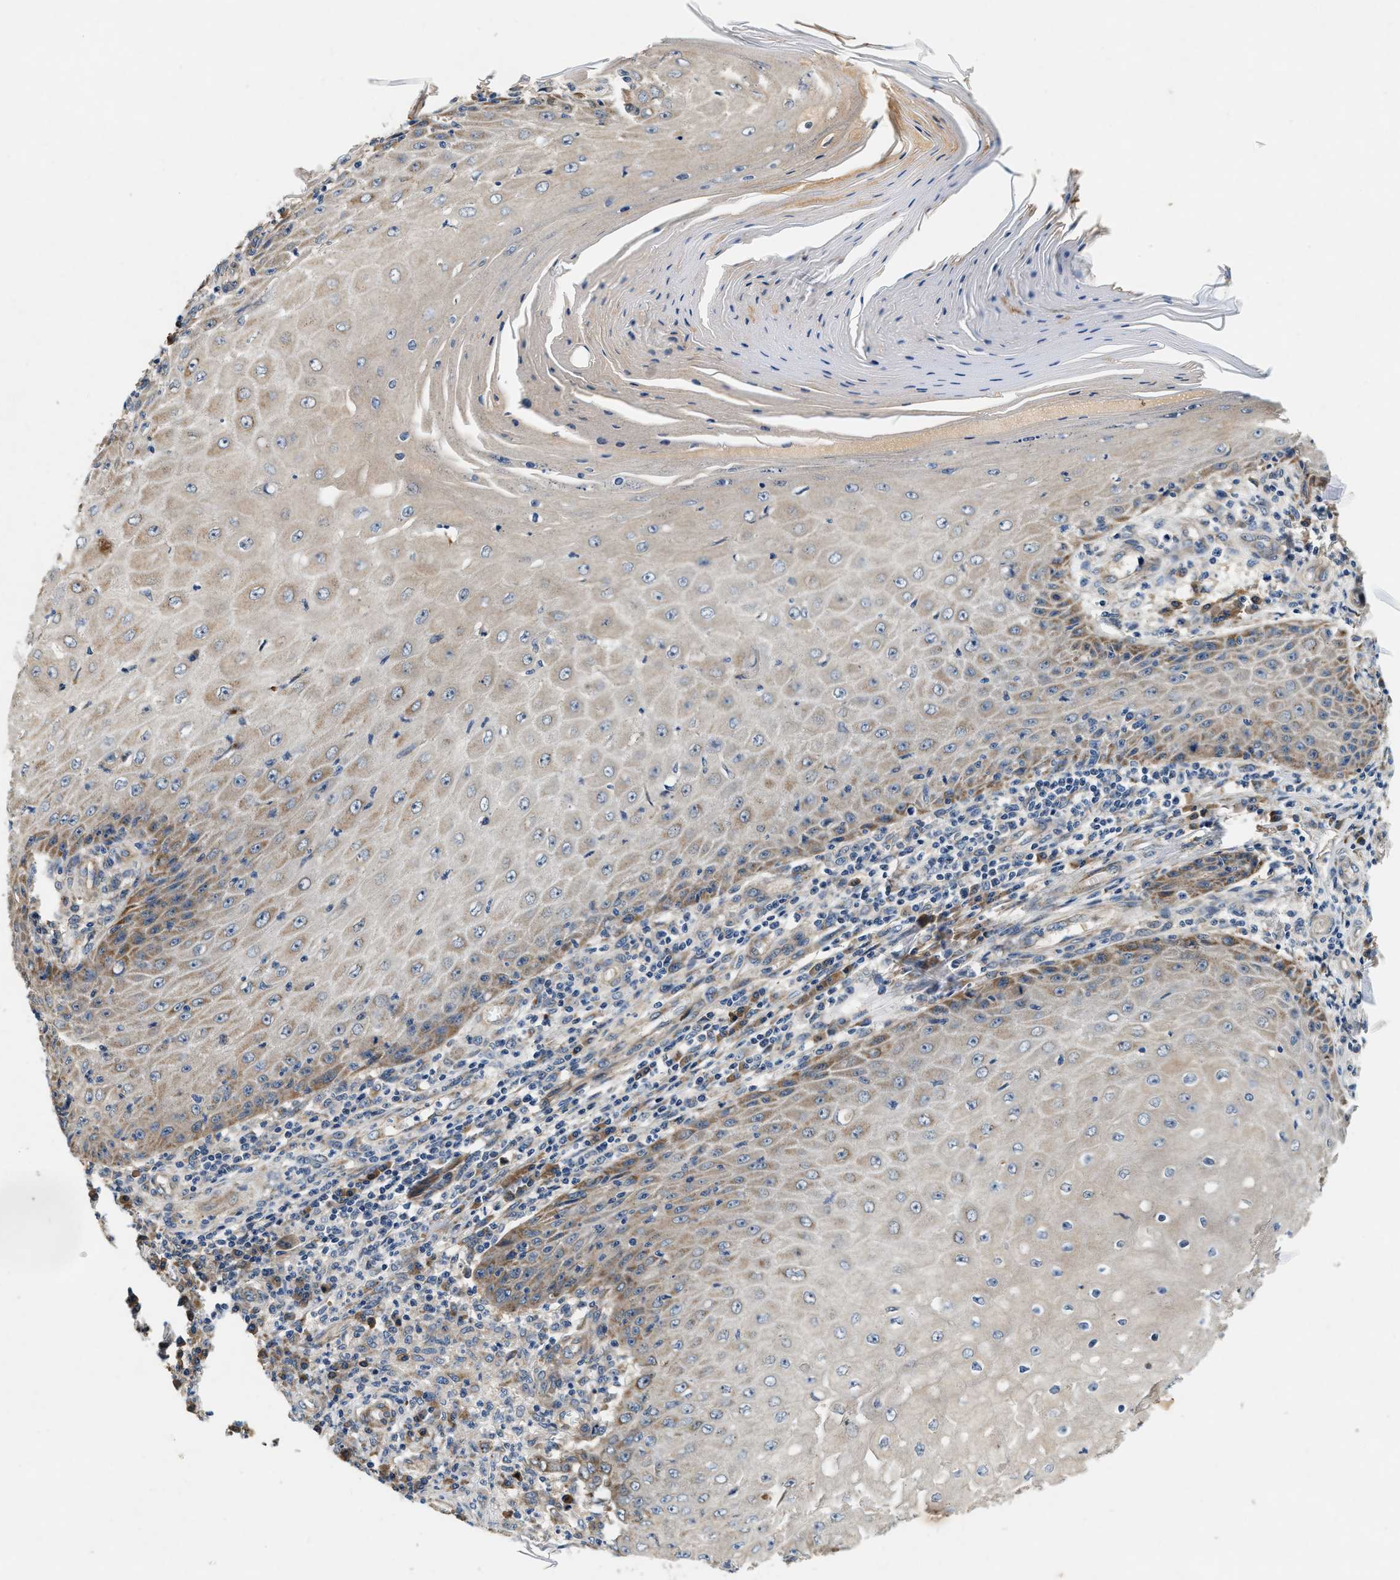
{"staining": {"intensity": "weak", "quantity": "<25%", "location": "cytoplasmic/membranous"}, "tissue": "skin cancer", "cell_type": "Tumor cells", "image_type": "cancer", "snomed": [{"axis": "morphology", "description": "Squamous cell carcinoma, NOS"}, {"axis": "topography", "description": "Skin"}], "caption": "There is no significant positivity in tumor cells of skin squamous cell carcinoma. (DAB immunohistochemistry (IHC) with hematoxylin counter stain).", "gene": "DUSP10", "patient": {"sex": "female", "age": 73}}